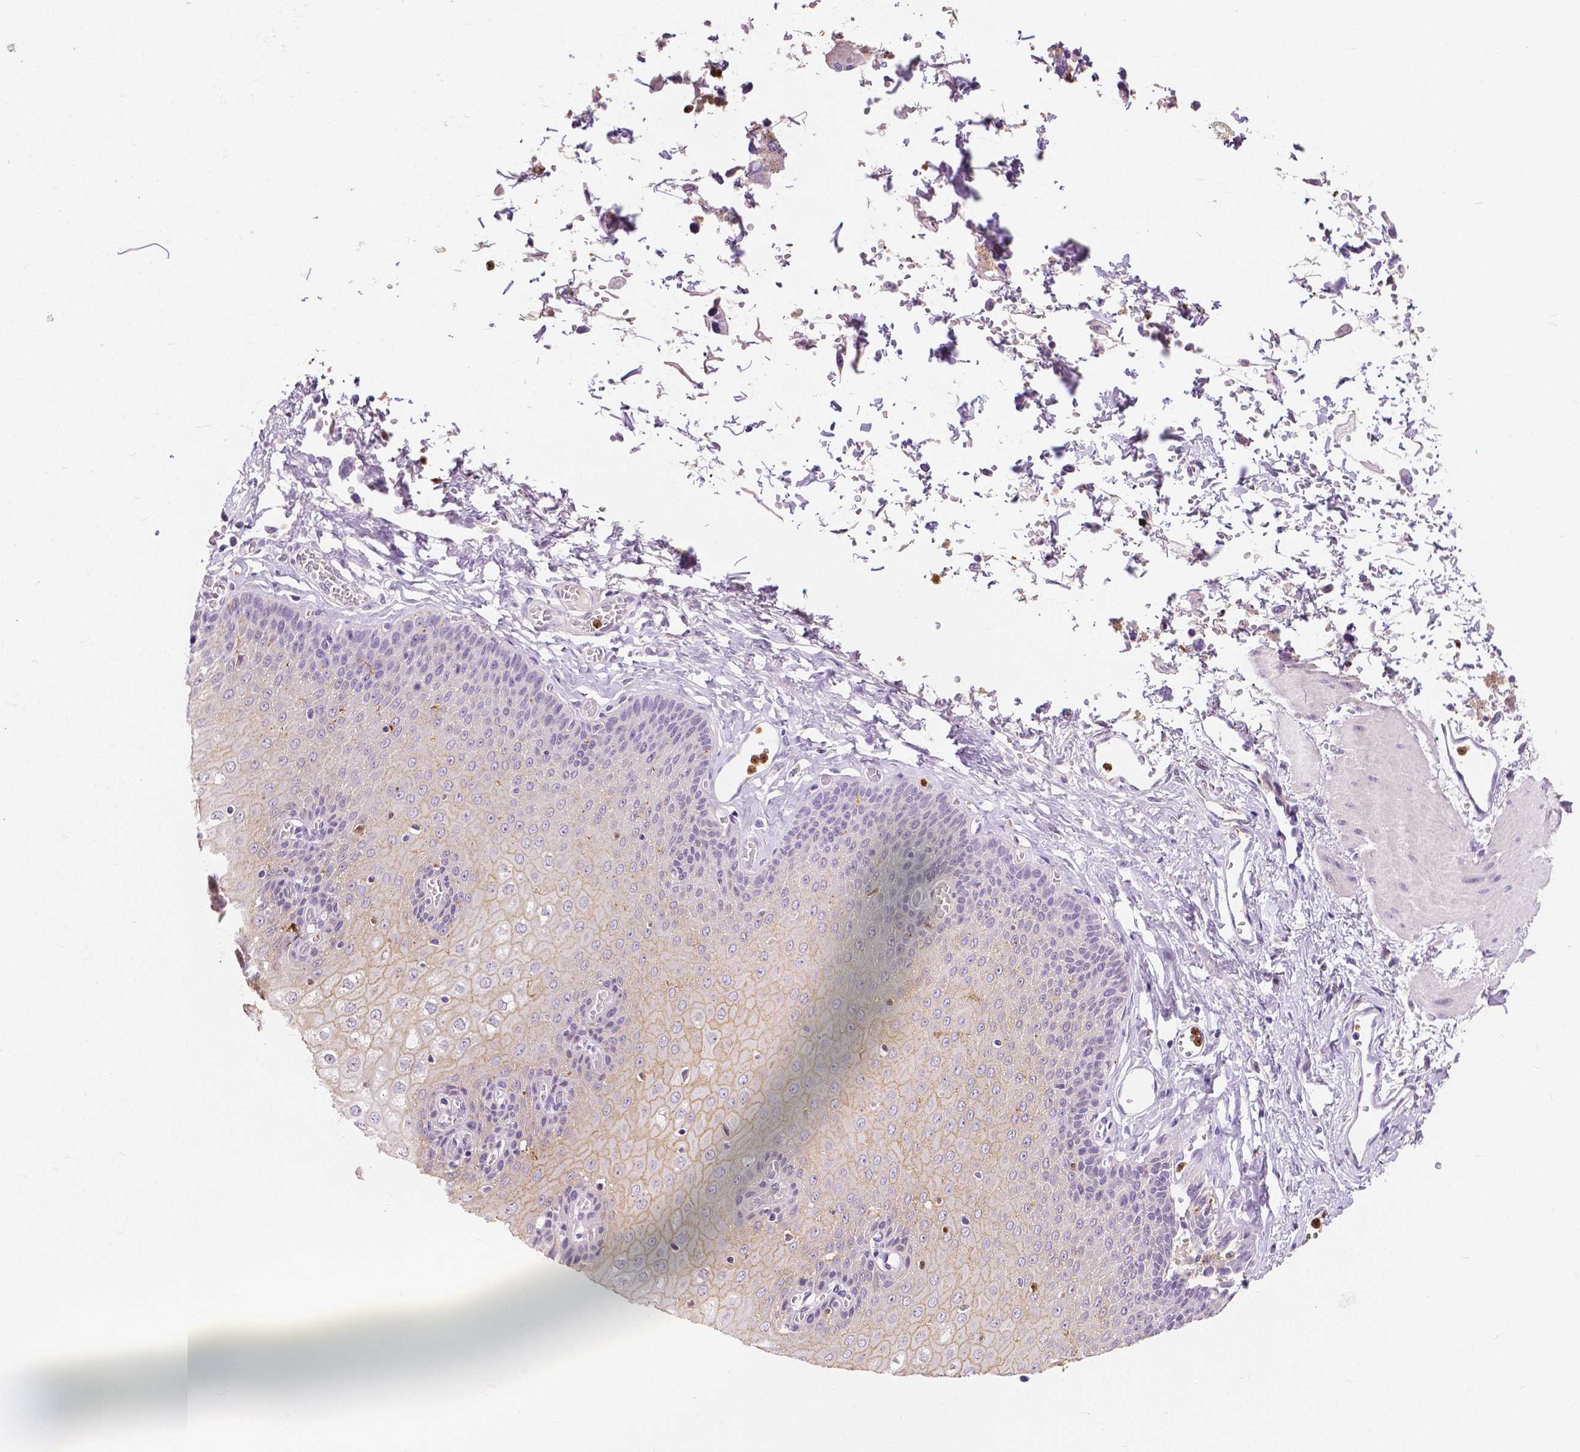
{"staining": {"intensity": "weak", "quantity": "<25%", "location": "cytoplasmic/membranous"}, "tissue": "esophagus", "cell_type": "Squamous epithelial cells", "image_type": "normal", "snomed": [{"axis": "morphology", "description": "Normal tissue, NOS"}, {"axis": "topography", "description": "Esophagus"}], "caption": "An immunohistochemistry (IHC) photomicrograph of unremarkable esophagus is shown. There is no staining in squamous epithelial cells of esophagus. (Brightfield microscopy of DAB immunohistochemistry at high magnification).", "gene": "CXCR2", "patient": {"sex": "male", "age": 60}}